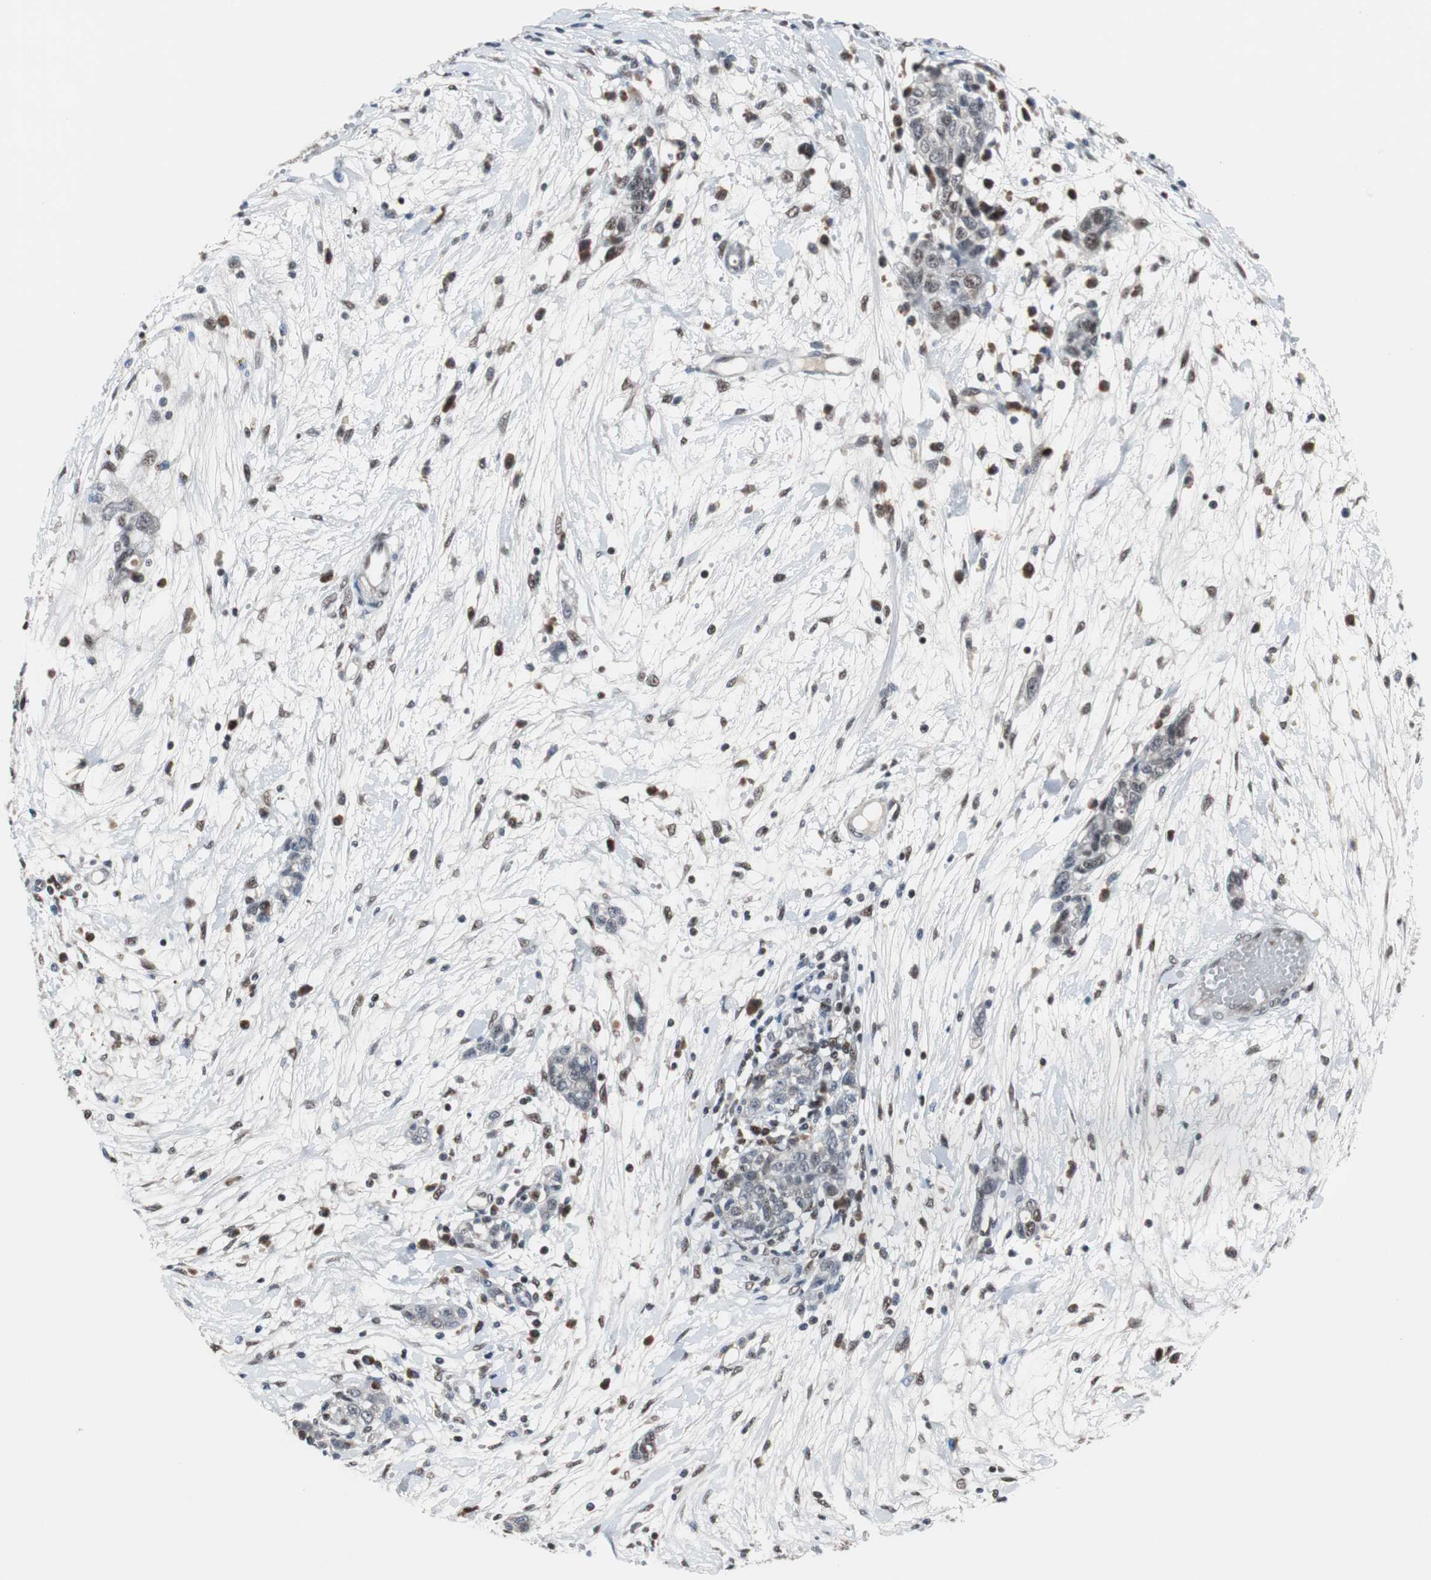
{"staining": {"intensity": "moderate", "quantity": ">75%", "location": "nuclear"}, "tissue": "ovarian cancer", "cell_type": "Tumor cells", "image_type": "cancer", "snomed": [{"axis": "morphology", "description": "Cystadenocarcinoma, serous, NOS"}, {"axis": "topography", "description": "Ovary"}], "caption": "Serous cystadenocarcinoma (ovarian) stained with DAB IHC reveals medium levels of moderate nuclear positivity in about >75% of tumor cells.", "gene": "ZHX2", "patient": {"sex": "female", "age": 71}}